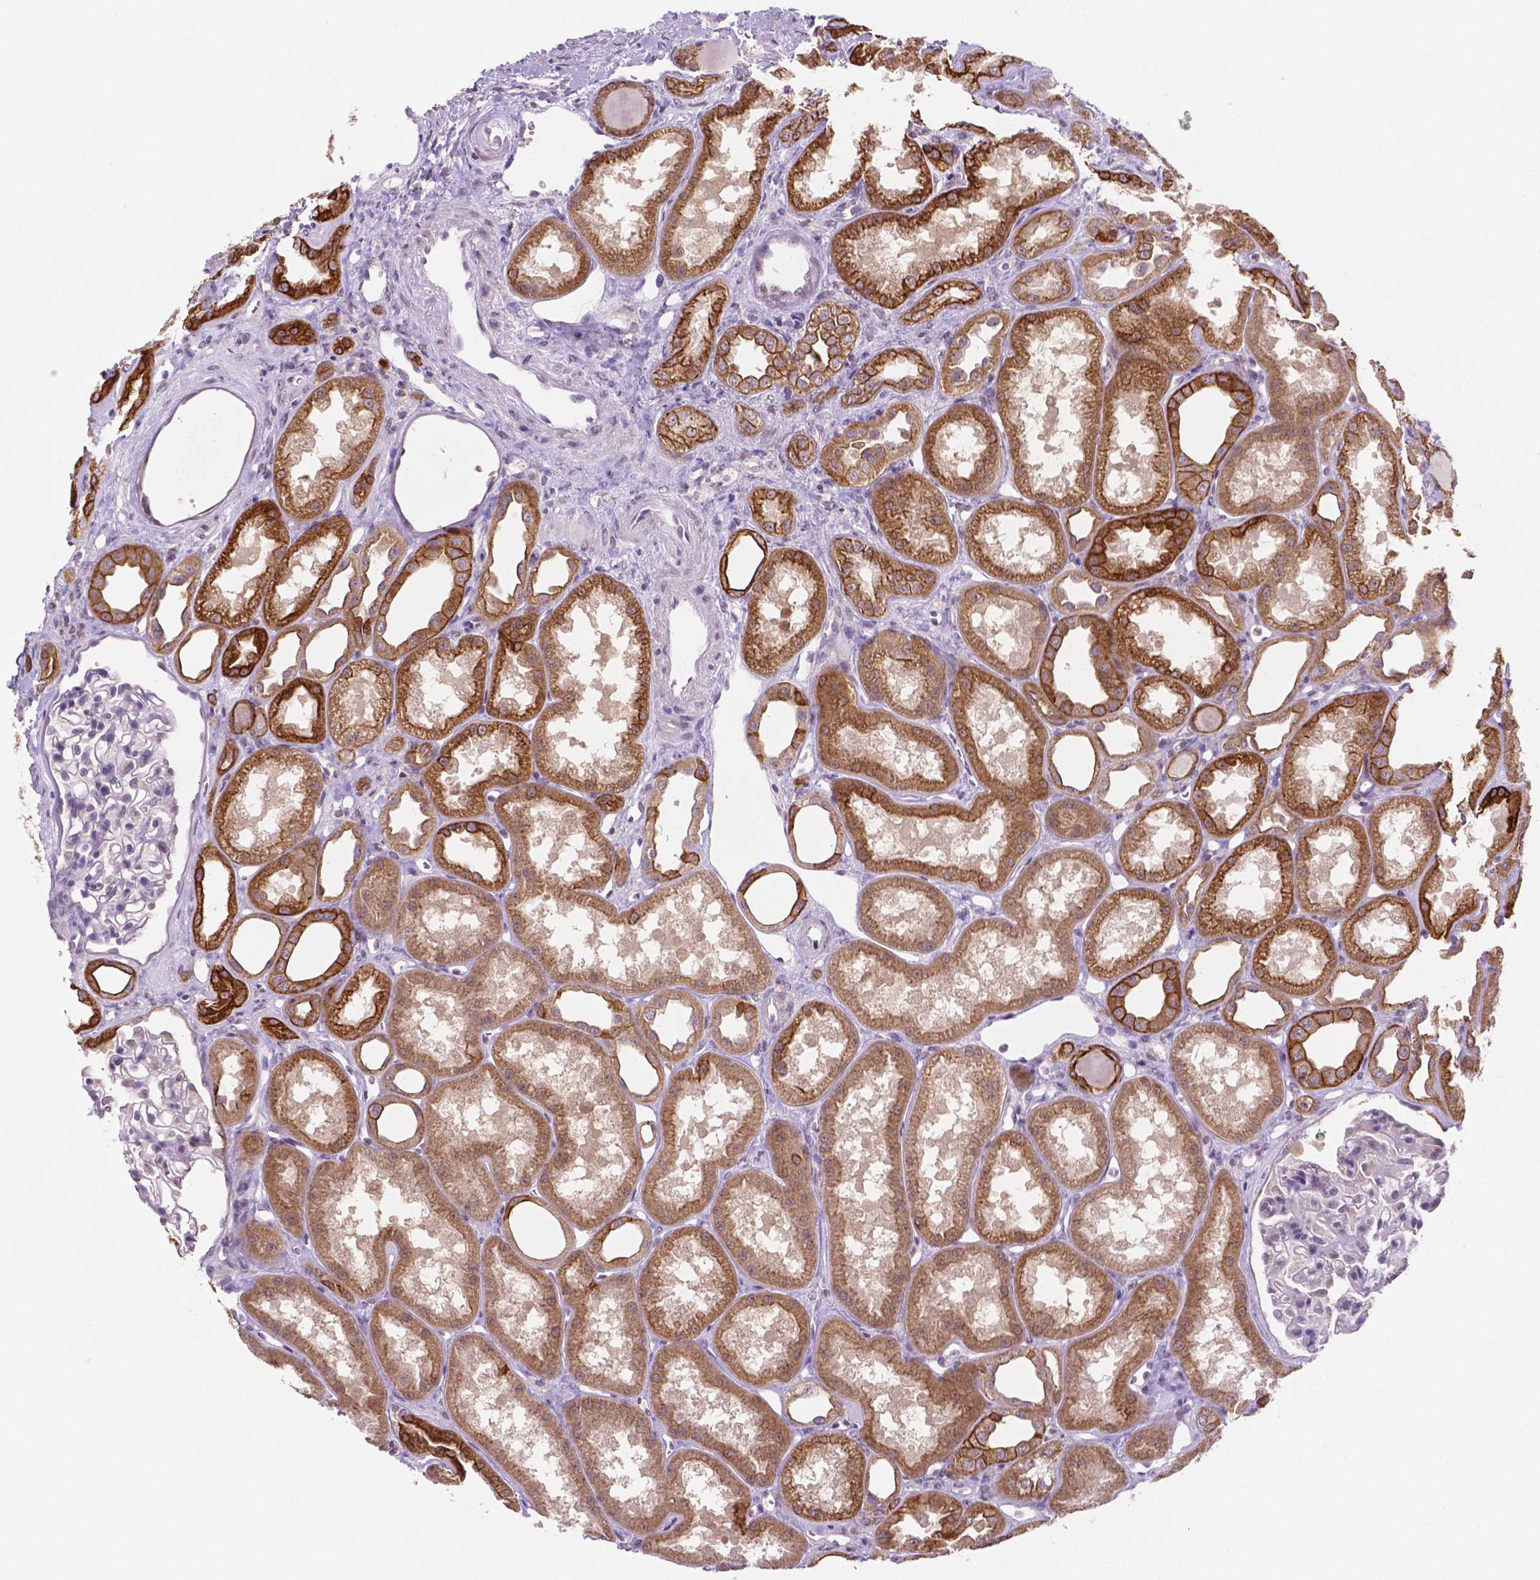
{"staining": {"intensity": "negative", "quantity": "none", "location": "none"}, "tissue": "kidney", "cell_type": "Cells in glomeruli", "image_type": "normal", "snomed": [{"axis": "morphology", "description": "Normal tissue, NOS"}, {"axis": "topography", "description": "Kidney"}], "caption": "Immunohistochemistry (IHC) of unremarkable human kidney displays no expression in cells in glomeruli.", "gene": "SHLD3", "patient": {"sex": "male", "age": 61}}